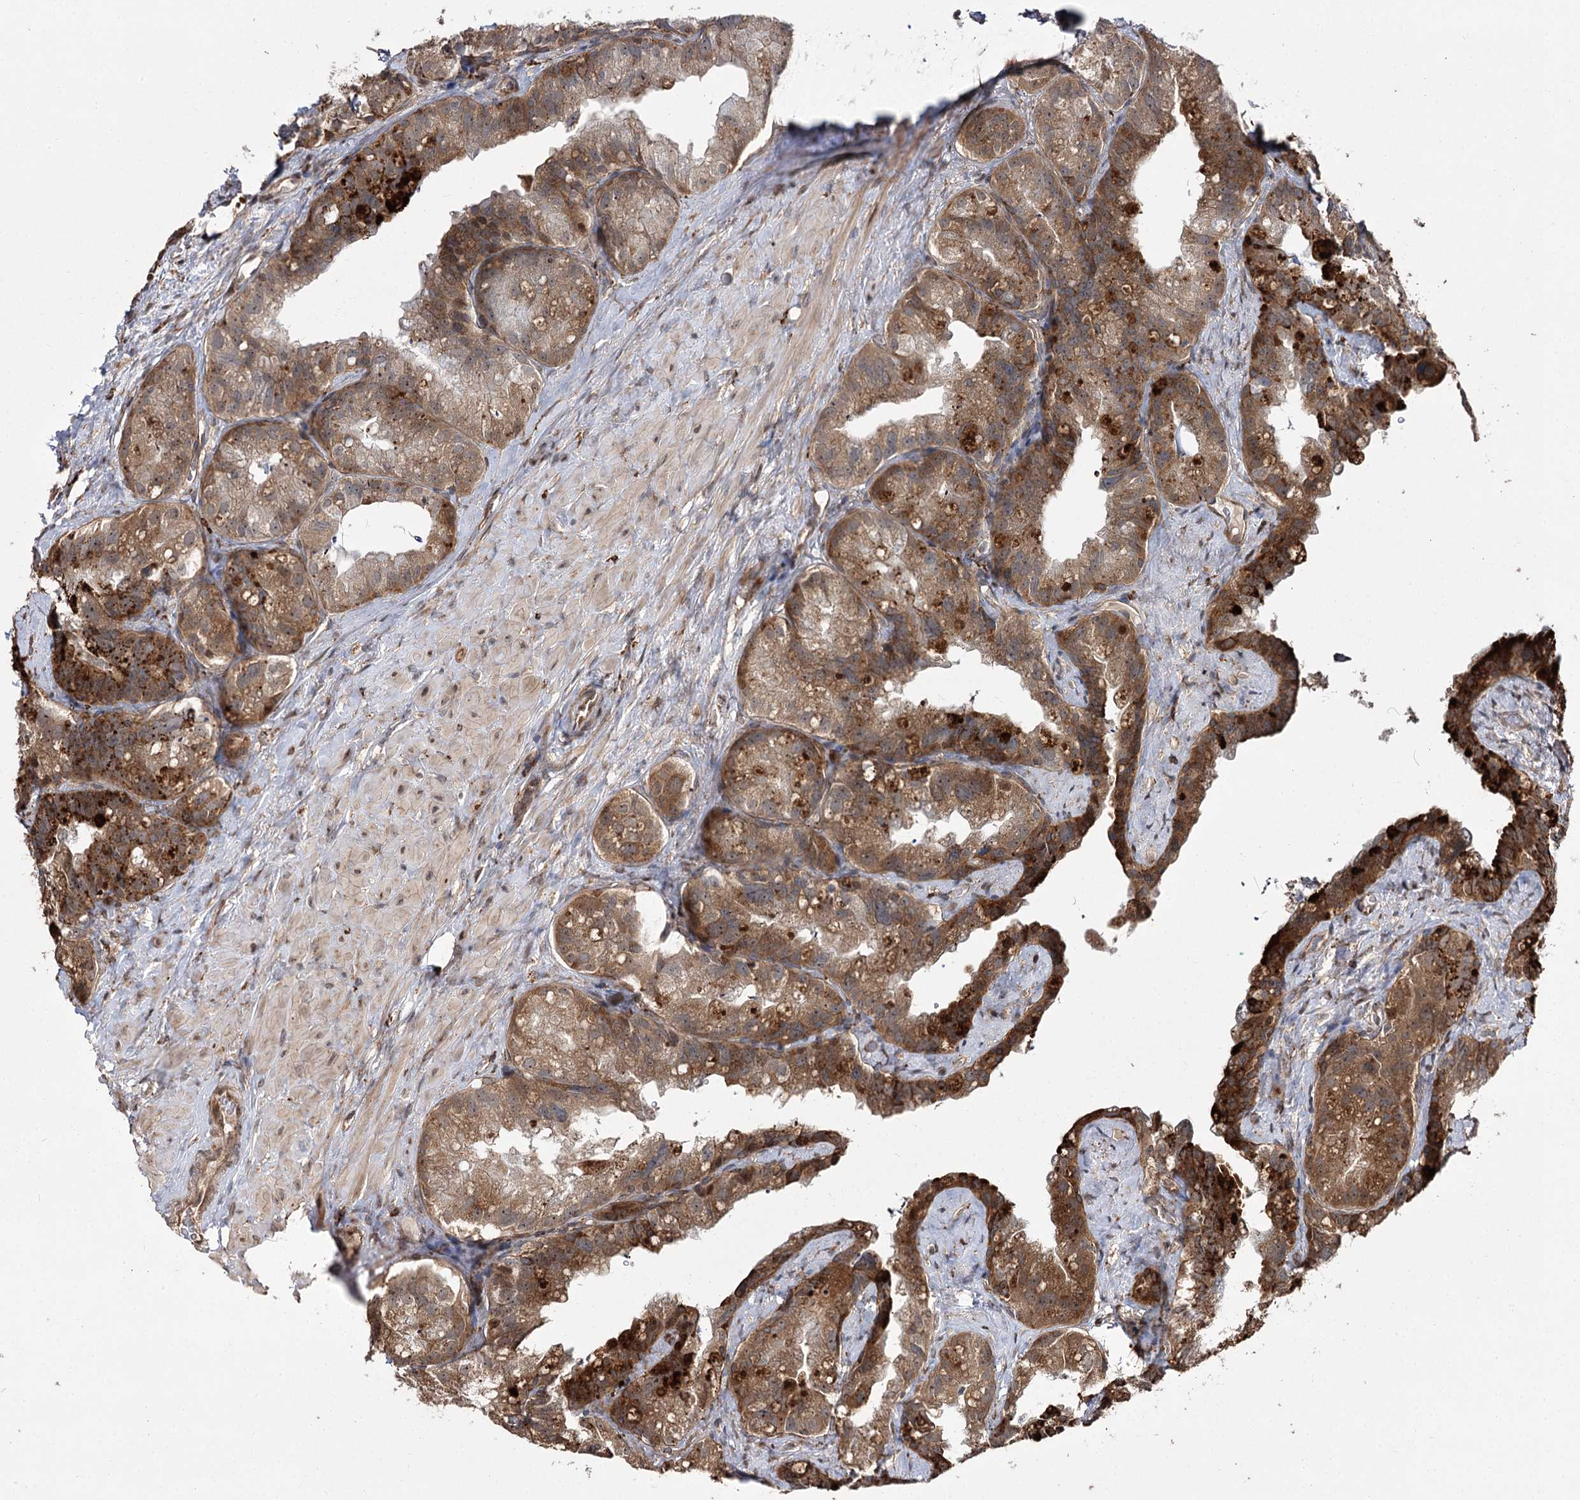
{"staining": {"intensity": "moderate", "quantity": ">75%", "location": "cytoplasmic/membranous"}, "tissue": "prostate cancer", "cell_type": "Tumor cells", "image_type": "cancer", "snomed": [{"axis": "morphology", "description": "Normal tissue, NOS"}, {"axis": "morphology", "description": "Adenocarcinoma, Low grade"}, {"axis": "topography", "description": "Prostate"}], "caption": "Immunohistochemistry (IHC) (DAB (3,3'-diaminobenzidine)) staining of prostate cancer displays moderate cytoplasmic/membranous protein expression in about >75% of tumor cells.", "gene": "FANCL", "patient": {"sex": "male", "age": 72}}